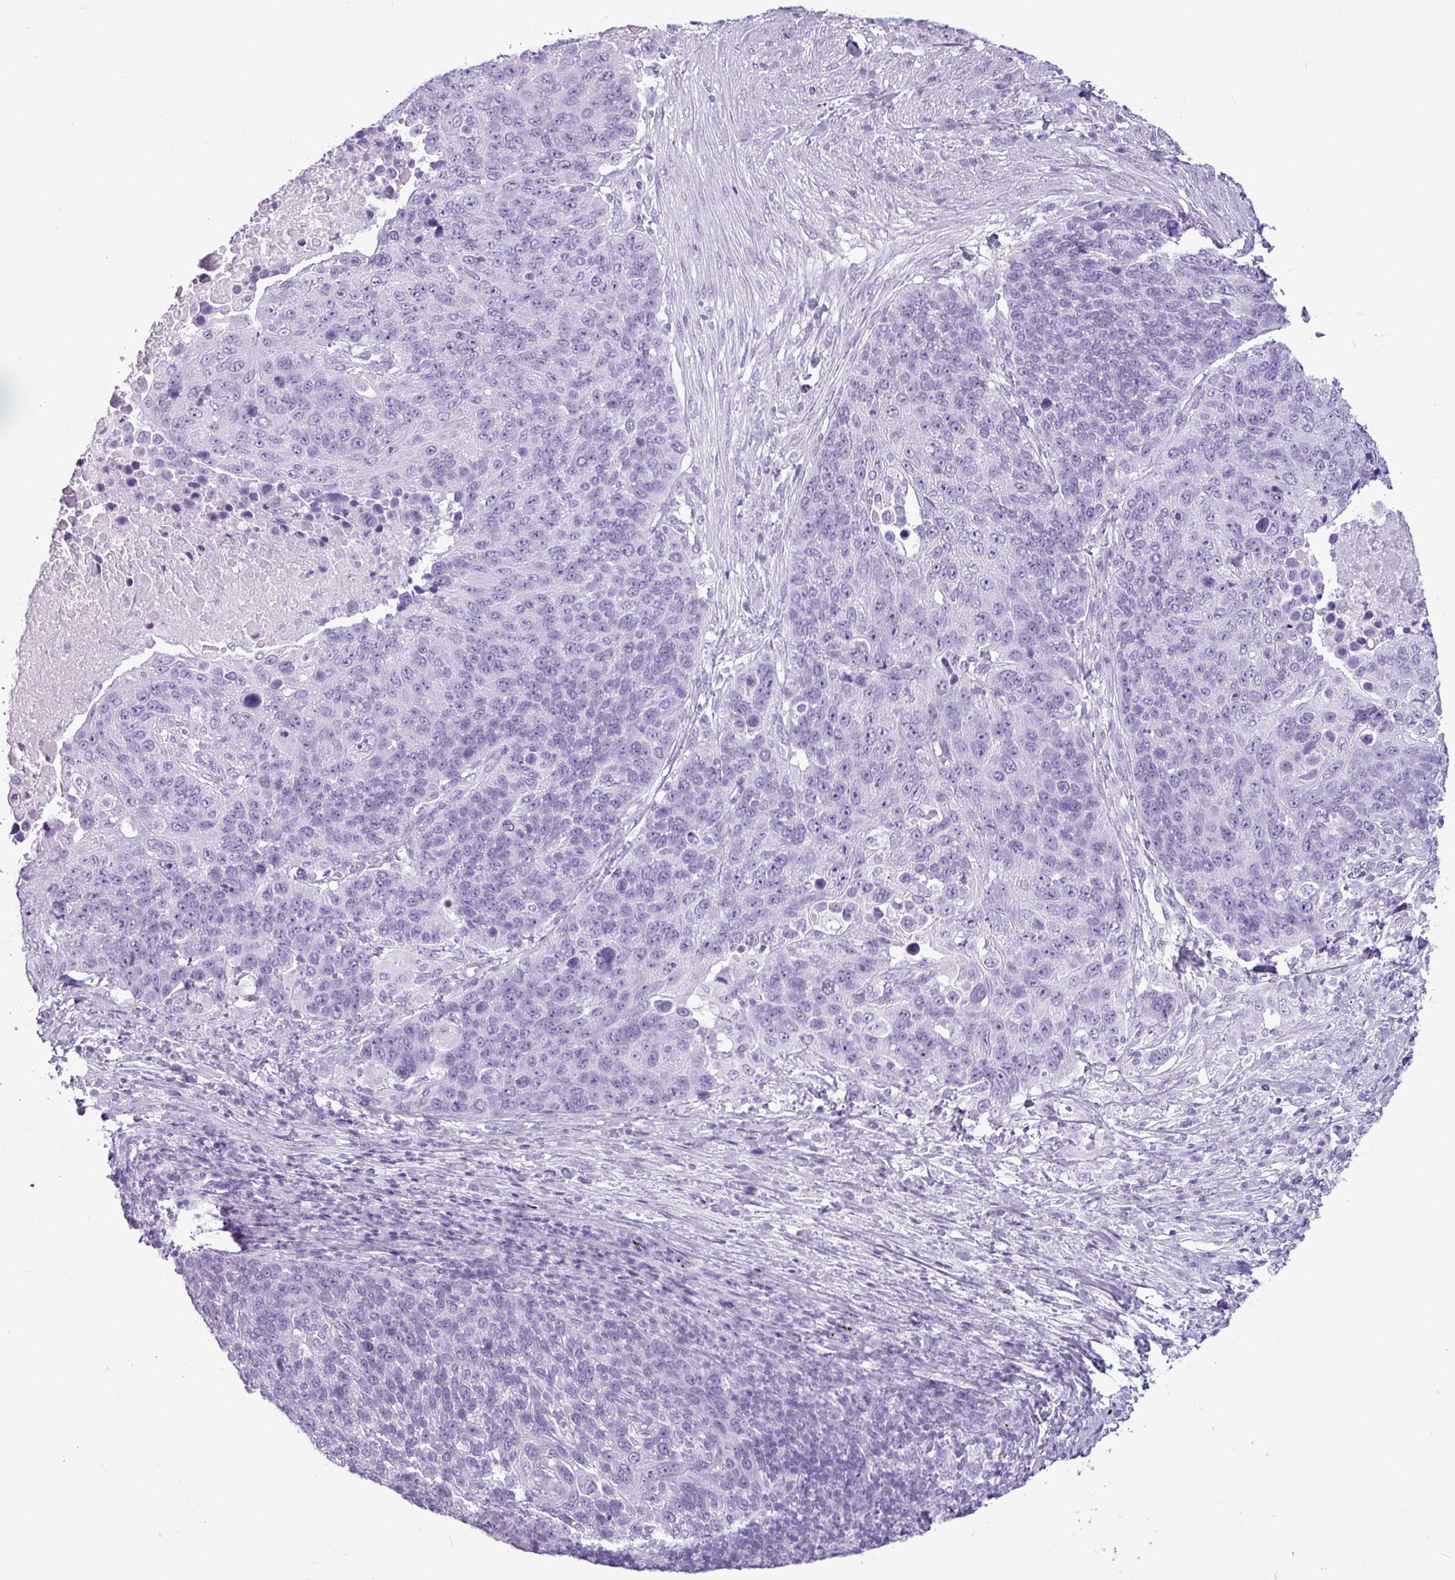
{"staining": {"intensity": "negative", "quantity": "none", "location": "none"}, "tissue": "lung cancer", "cell_type": "Tumor cells", "image_type": "cancer", "snomed": [{"axis": "morphology", "description": "Normal tissue, NOS"}, {"axis": "morphology", "description": "Squamous cell carcinoma, NOS"}, {"axis": "topography", "description": "Lymph node"}, {"axis": "topography", "description": "Lung"}], "caption": "This photomicrograph is of lung cancer (squamous cell carcinoma) stained with IHC to label a protein in brown with the nuclei are counter-stained blue. There is no expression in tumor cells. (Brightfield microscopy of DAB (3,3'-diaminobenzidine) IHC at high magnification).", "gene": "AMY1B", "patient": {"sex": "male", "age": 66}}